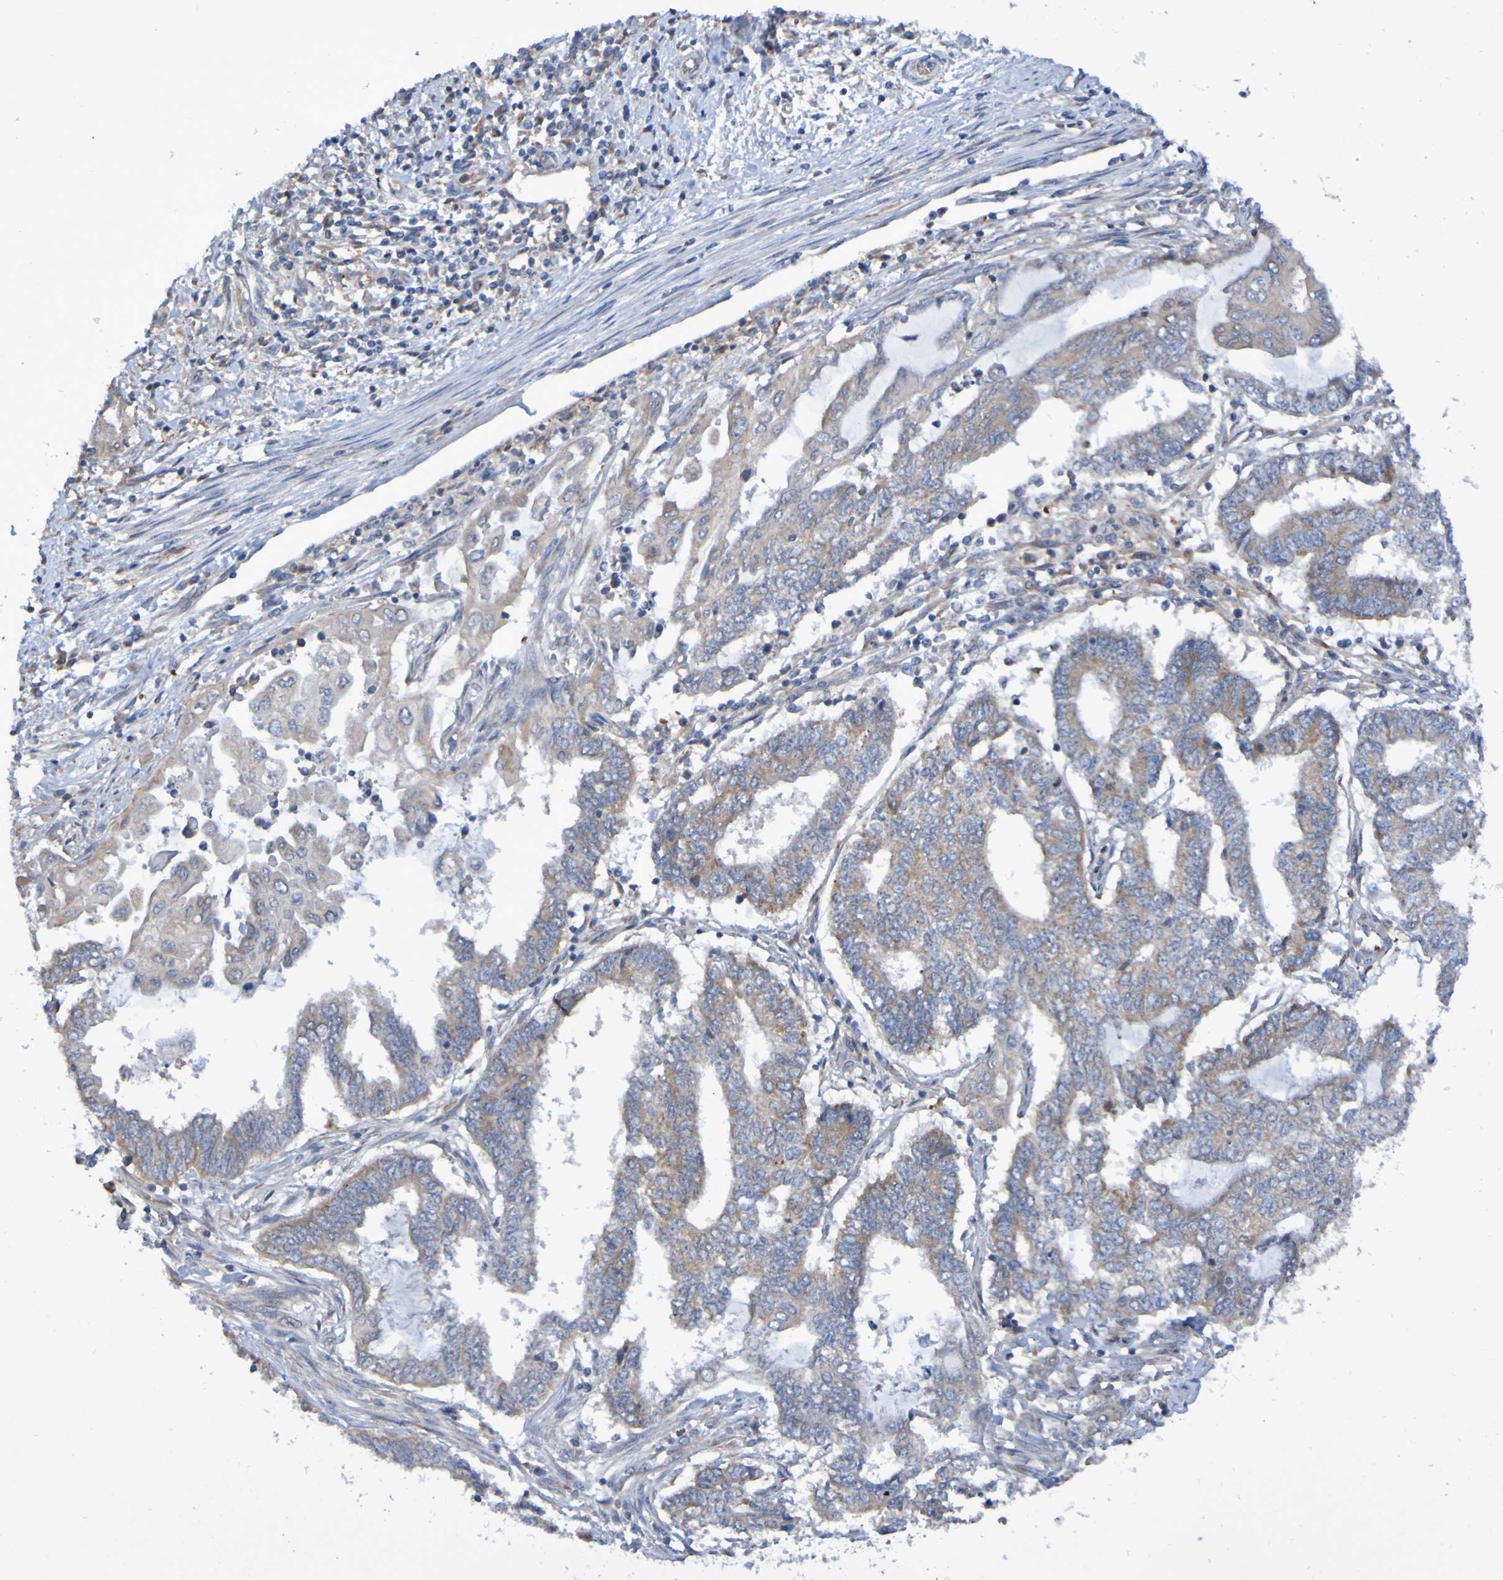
{"staining": {"intensity": "weak", "quantity": ">75%", "location": "cytoplasmic/membranous"}, "tissue": "endometrial cancer", "cell_type": "Tumor cells", "image_type": "cancer", "snomed": [{"axis": "morphology", "description": "Adenocarcinoma, NOS"}, {"axis": "topography", "description": "Uterus"}, {"axis": "topography", "description": "Endometrium"}], "caption": "IHC of endometrial cancer (adenocarcinoma) demonstrates low levels of weak cytoplasmic/membranous staining in about >75% of tumor cells. (Brightfield microscopy of DAB IHC at high magnification).", "gene": "LMBRD2", "patient": {"sex": "female", "age": 70}}